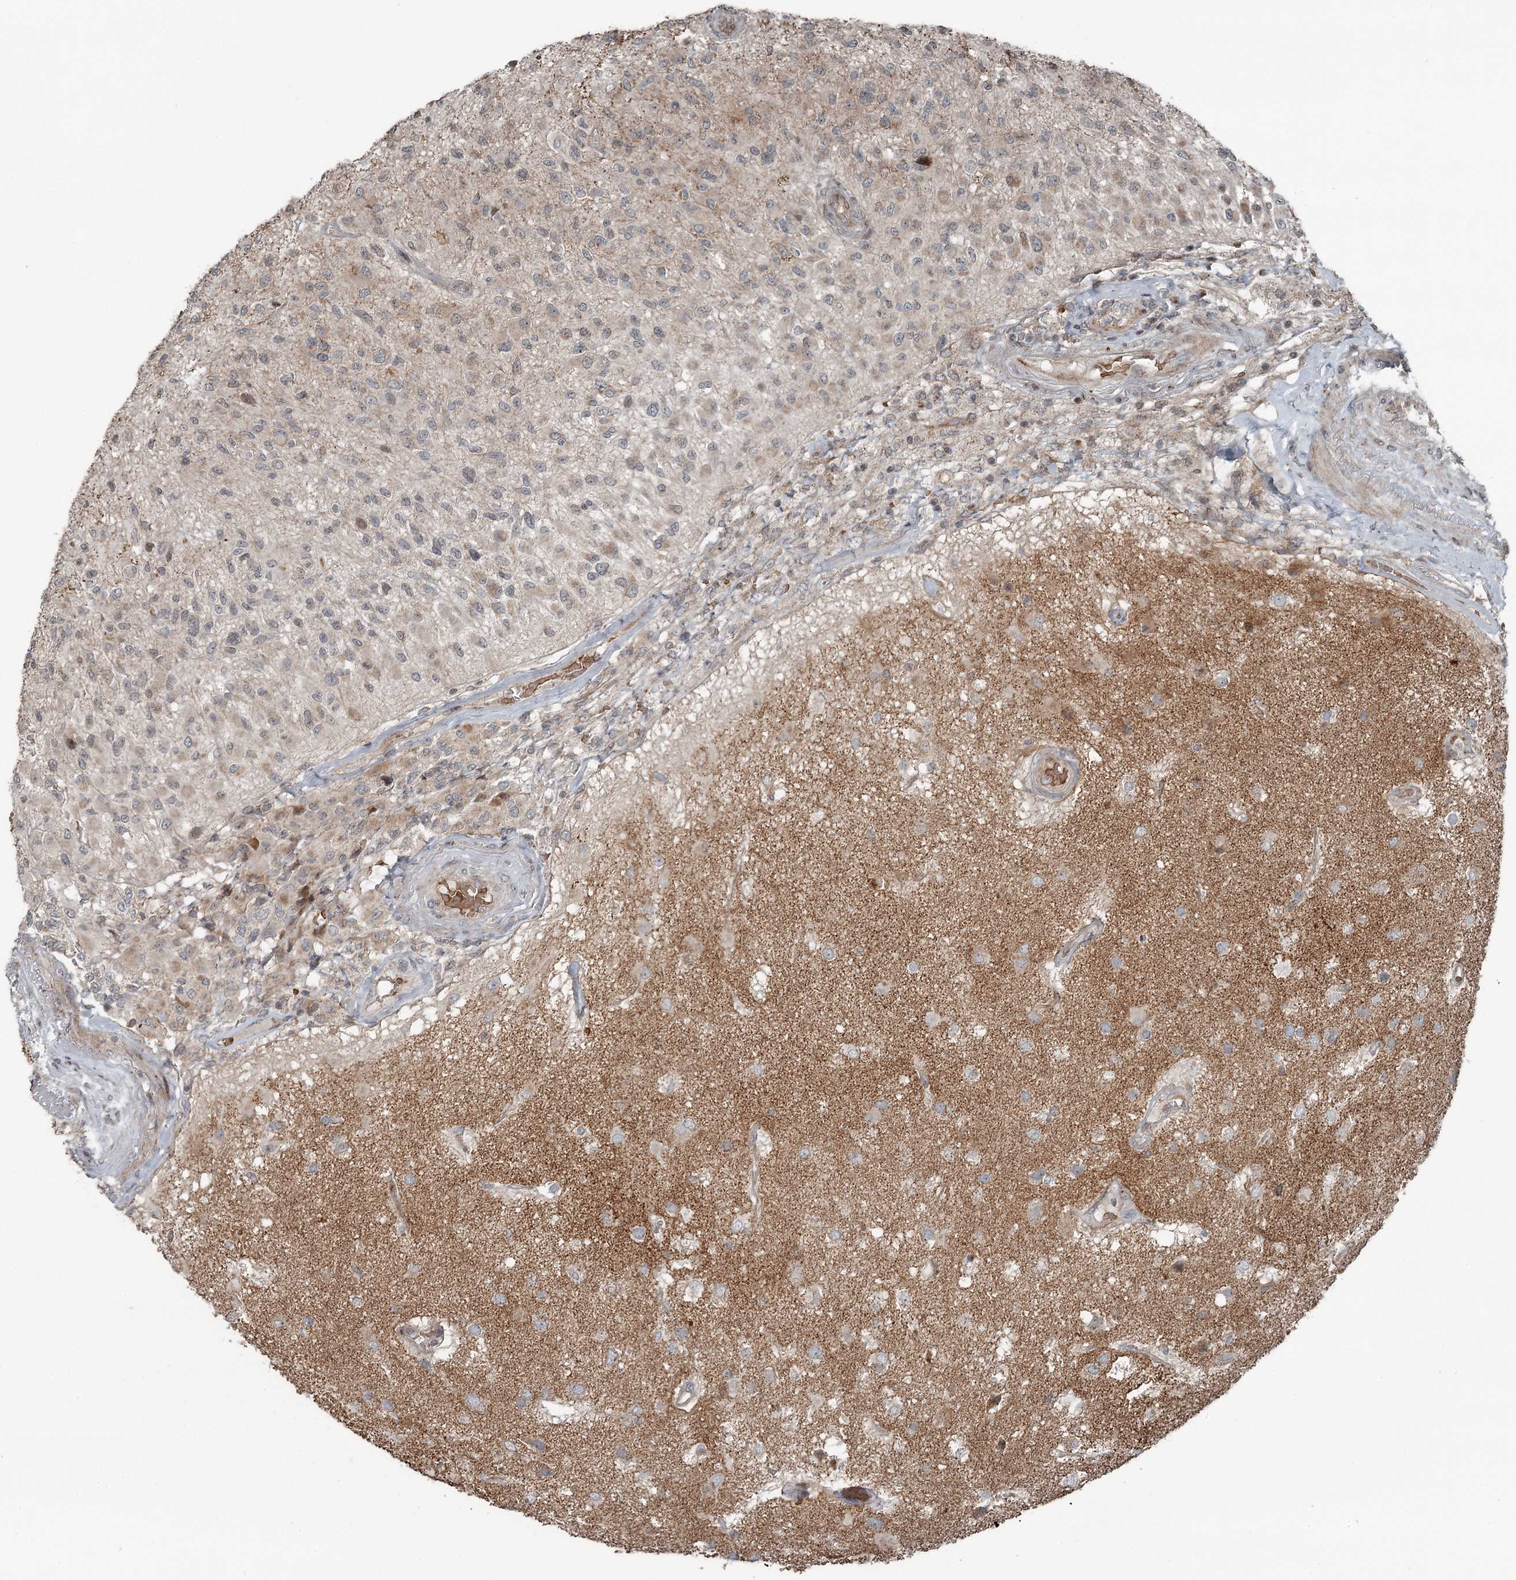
{"staining": {"intensity": "weak", "quantity": "<25%", "location": "cytoplasmic/membranous"}, "tissue": "glioma", "cell_type": "Tumor cells", "image_type": "cancer", "snomed": [{"axis": "morphology", "description": "Glioma, malignant, High grade"}, {"axis": "morphology", "description": "Glioblastoma, NOS"}, {"axis": "topography", "description": "Brain"}], "caption": "Tumor cells are negative for protein expression in human malignant high-grade glioma.", "gene": "RASSF8", "patient": {"sex": "male", "age": 60}}